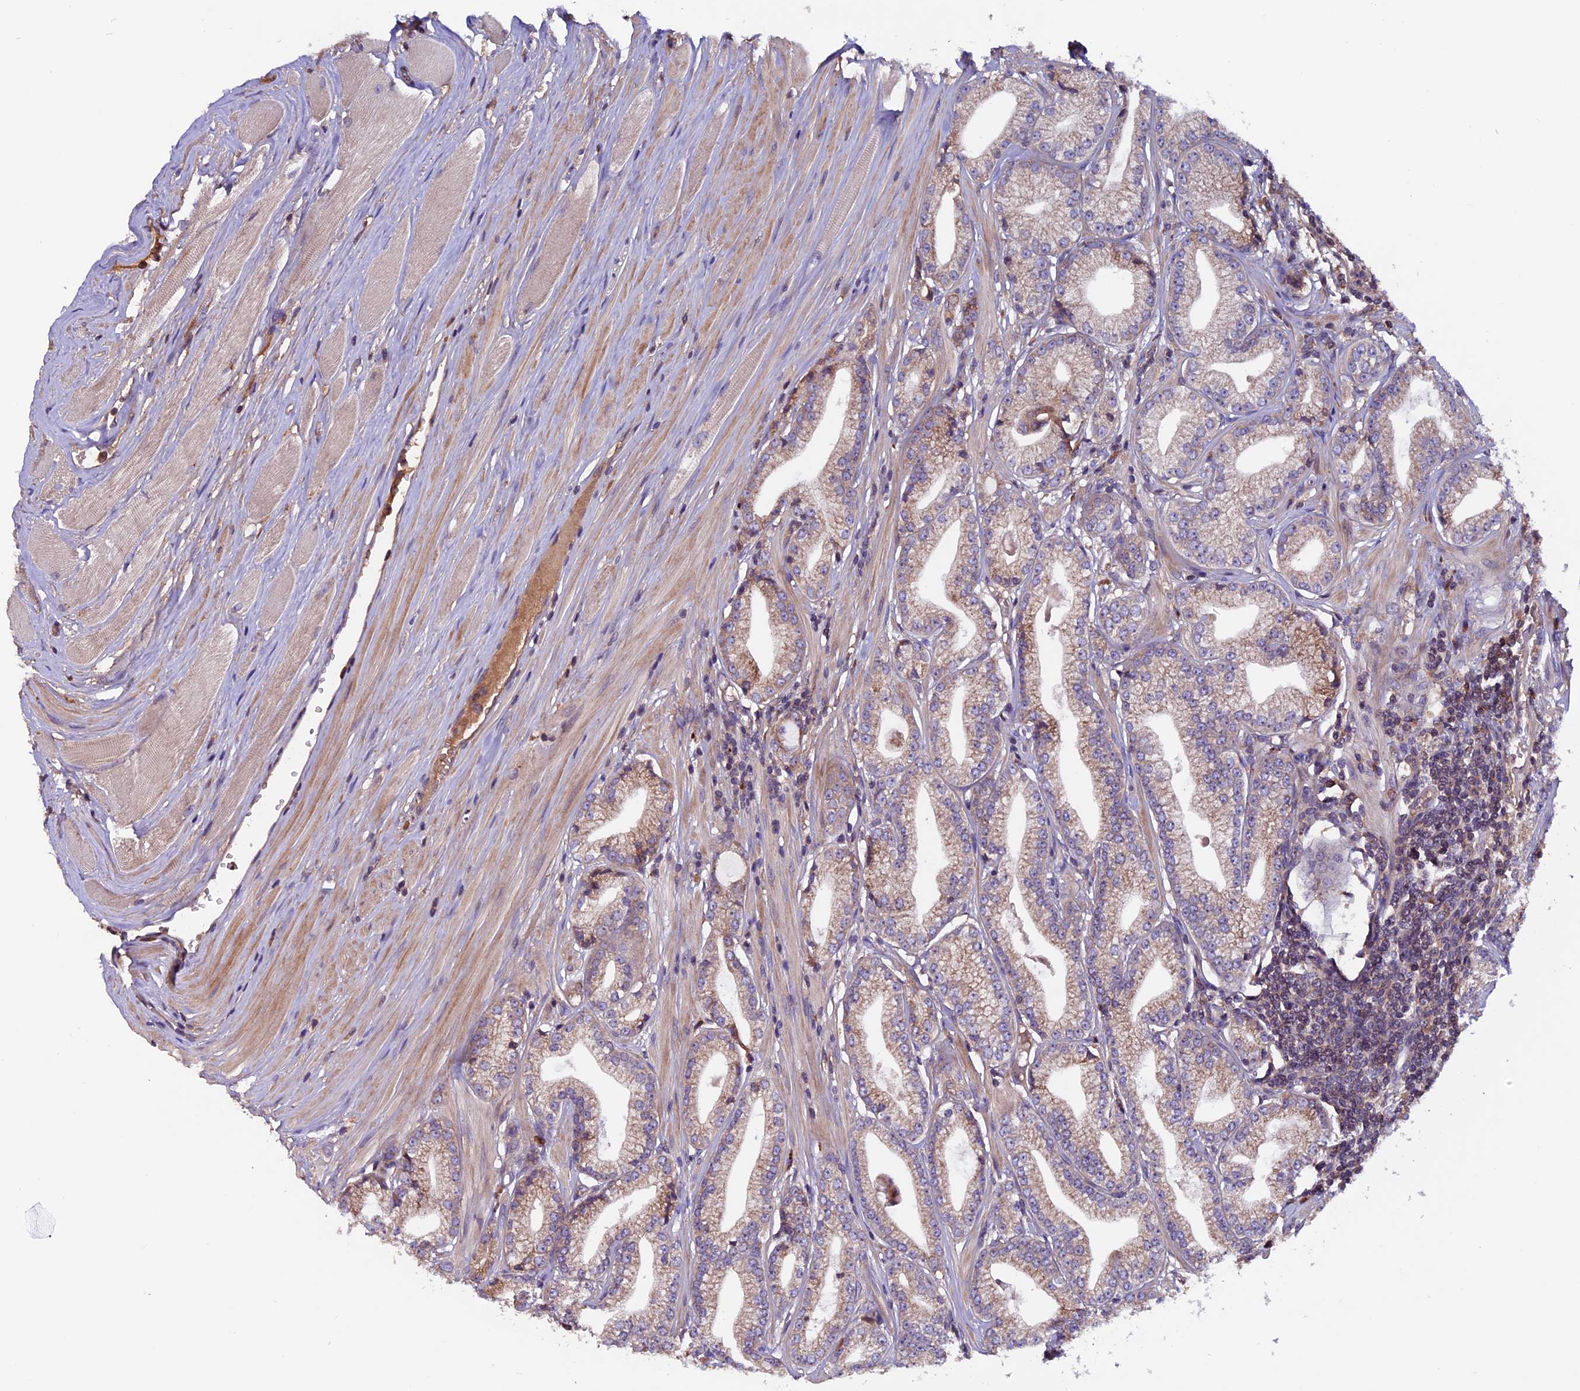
{"staining": {"intensity": "weak", "quantity": "25%-75%", "location": "cytoplasmic/membranous"}, "tissue": "prostate cancer", "cell_type": "Tumor cells", "image_type": "cancer", "snomed": [{"axis": "morphology", "description": "Adenocarcinoma, High grade"}, {"axis": "topography", "description": "Prostate"}], "caption": "A brown stain highlights weak cytoplasmic/membranous expression of a protein in human prostate cancer tumor cells.", "gene": "ZNF598", "patient": {"sex": "male", "age": 67}}